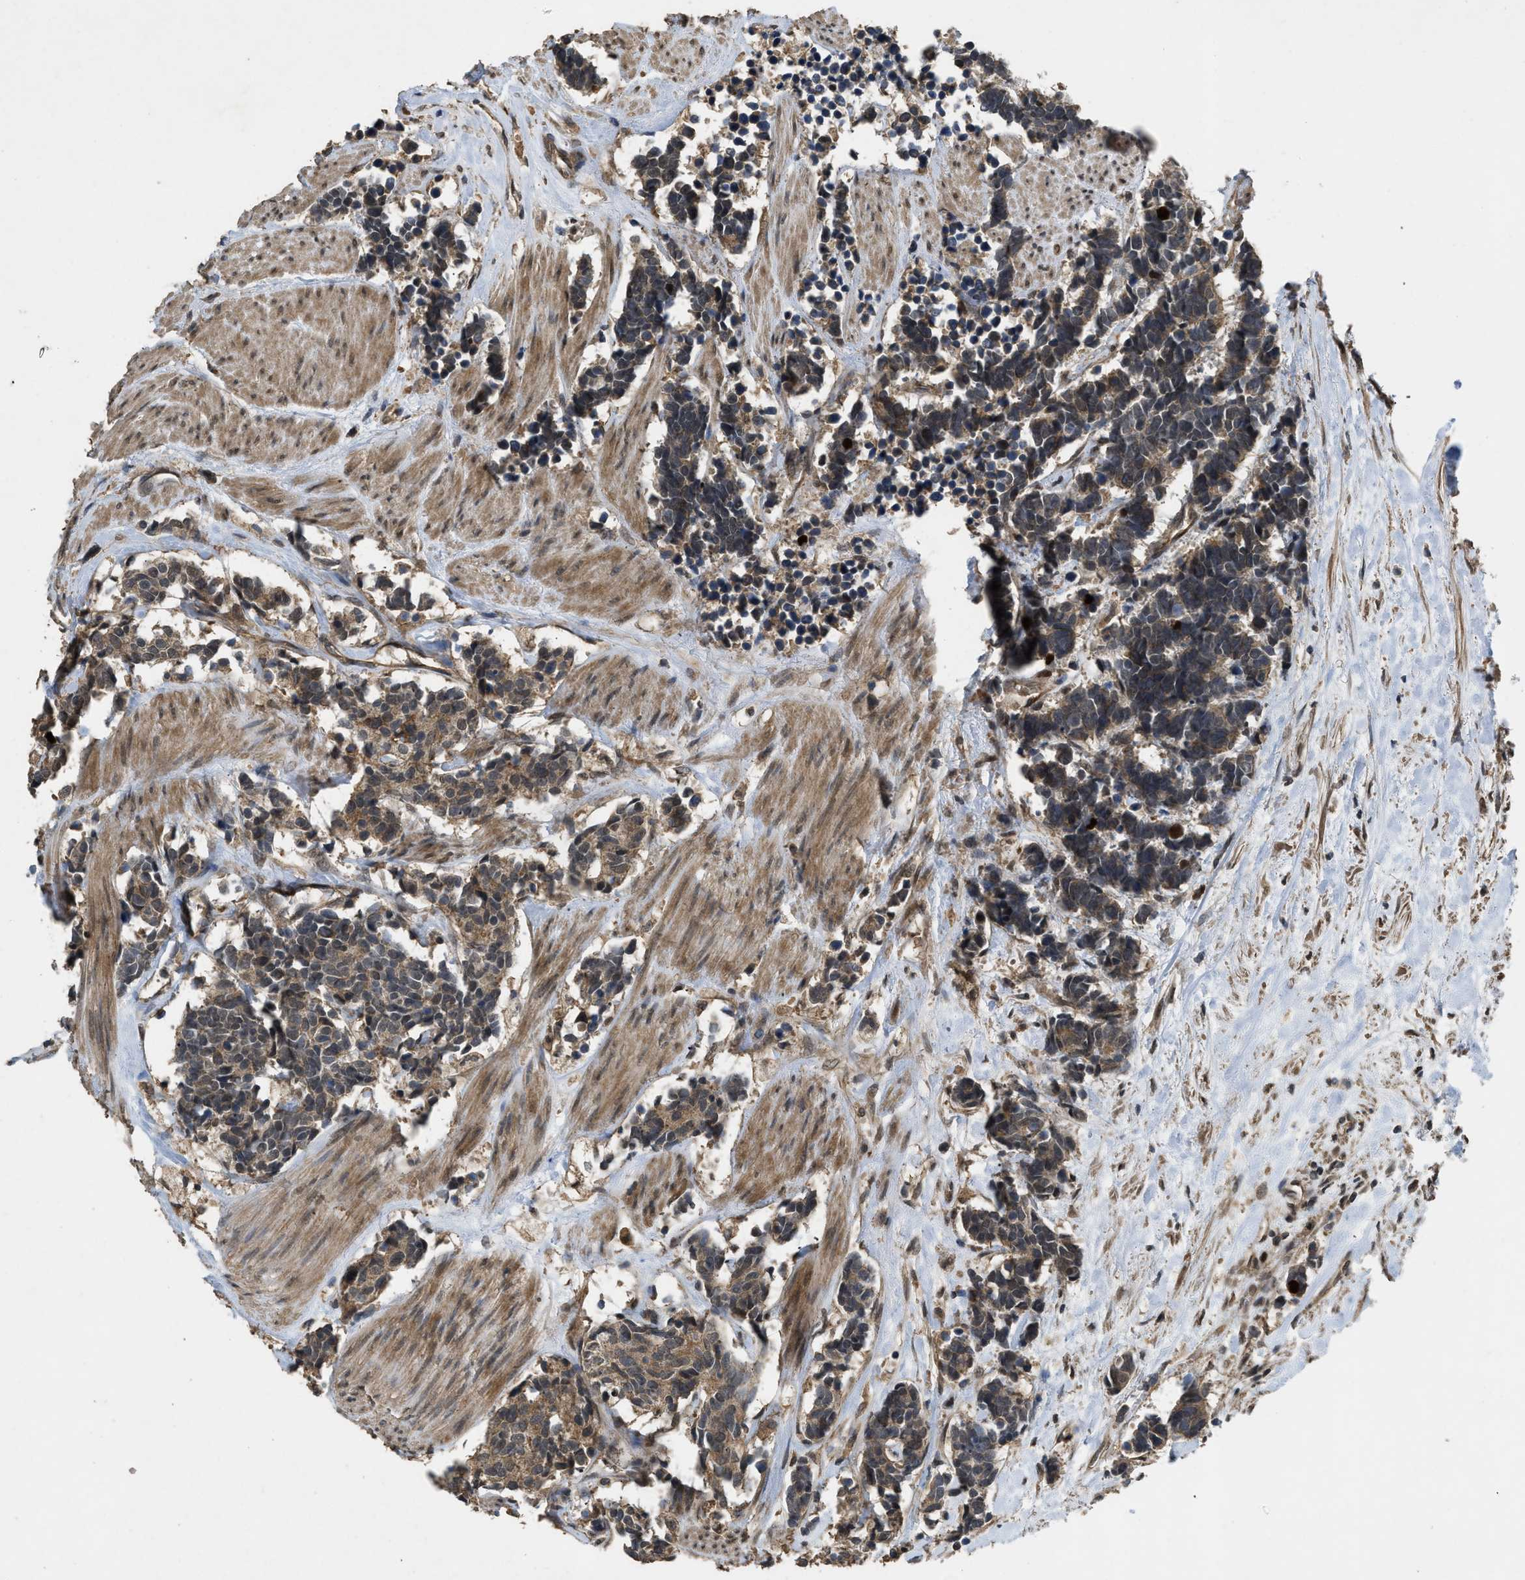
{"staining": {"intensity": "moderate", "quantity": ">75%", "location": "cytoplasmic/membranous"}, "tissue": "carcinoid", "cell_type": "Tumor cells", "image_type": "cancer", "snomed": [{"axis": "morphology", "description": "Carcinoma, NOS"}, {"axis": "morphology", "description": "Carcinoid, malignant, NOS"}, {"axis": "topography", "description": "Urinary bladder"}], "caption": "An image of human carcinoid (malignant) stained for a protein exhibits moderate cytoplasmic/membranous brown staining in tumor cells.", "gene": "UTRN", "patient": {"sex": "male", "age": 57}}